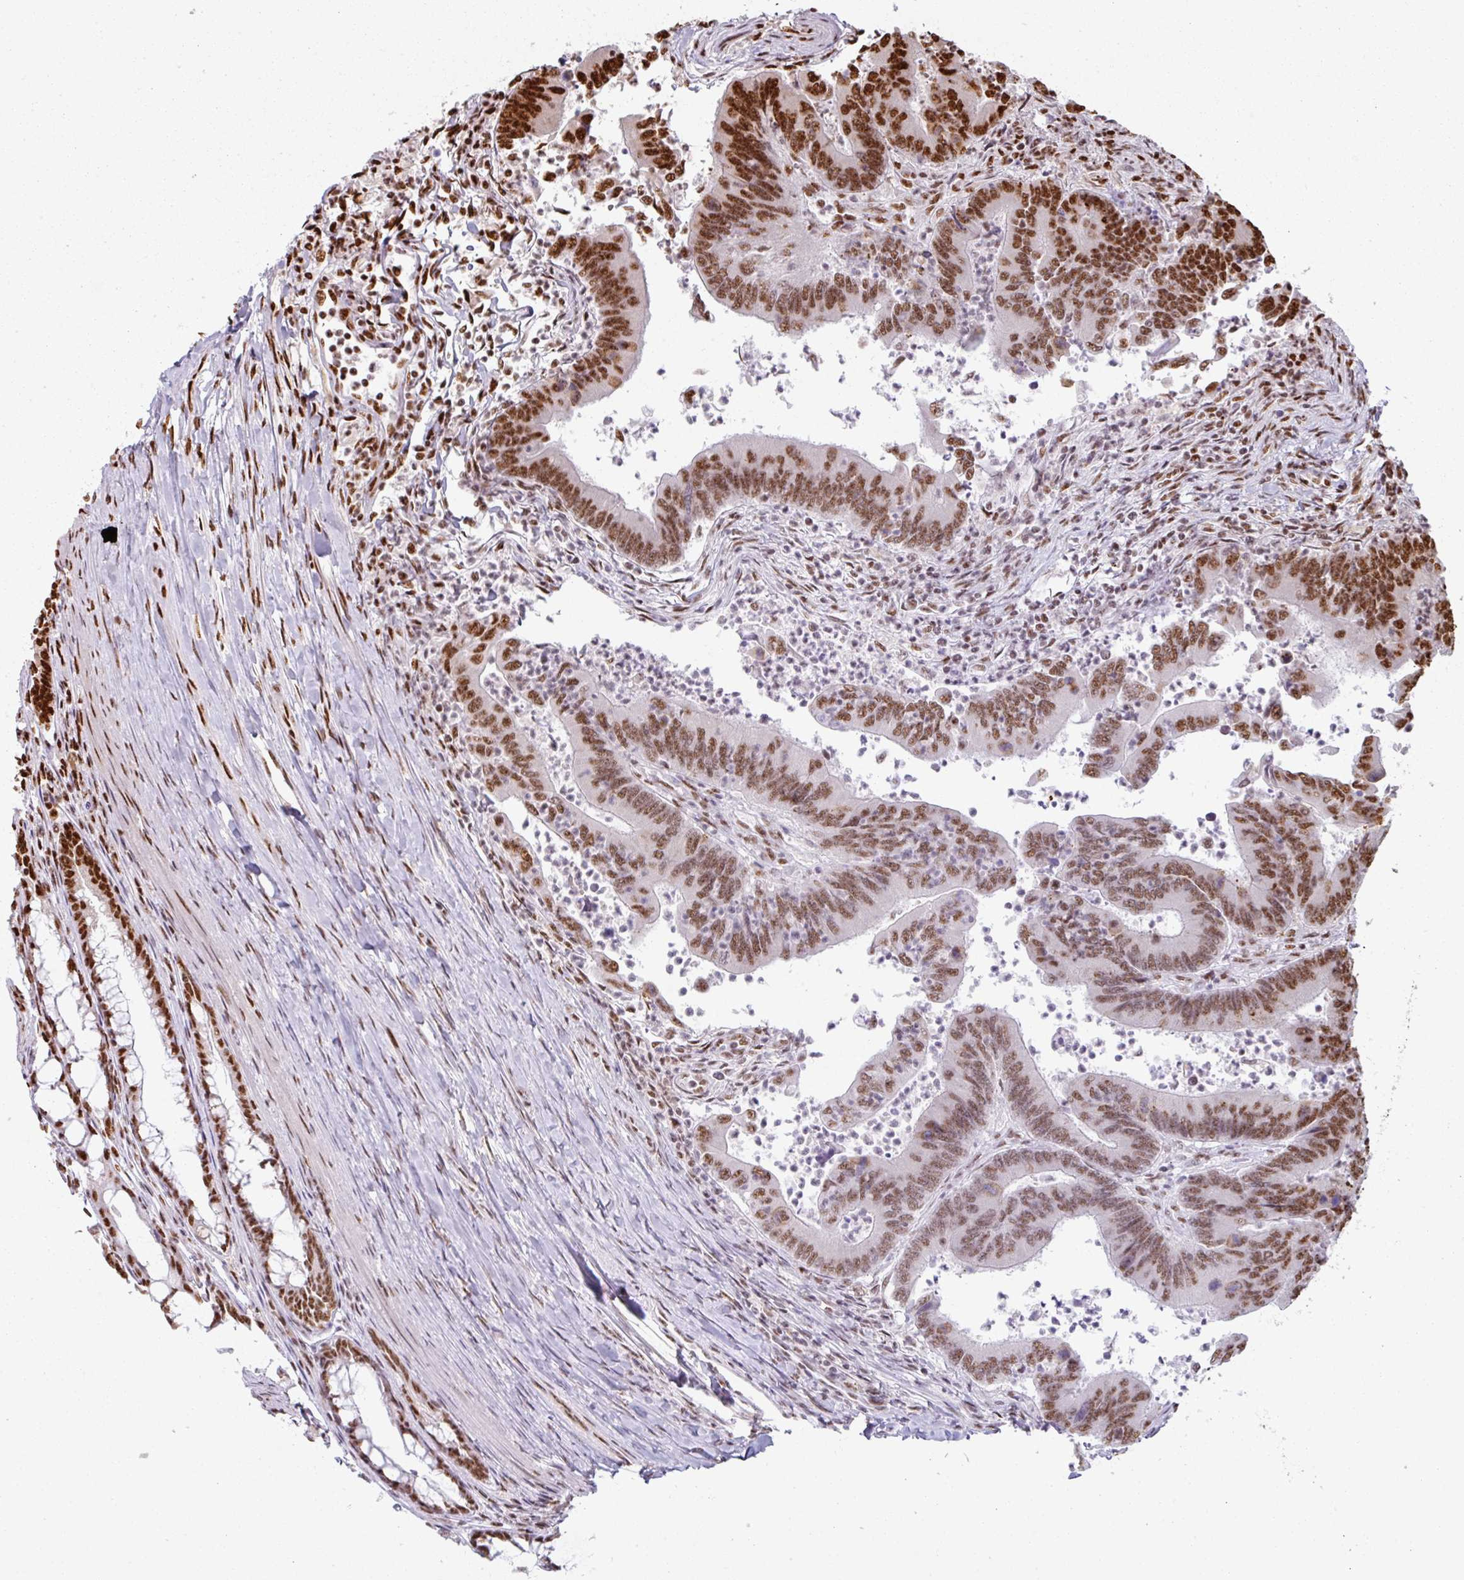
{"staining": {"intensity": "strong", "quantity": ">75%", "location": "nuclear"}, "tissue": "colorectal cancer", "cell_type": "Tumor cells", "image_type": "cancer", "snomed": [{"axis": "morphology", "description": "Adenocarcinoma, NOS"}, {"axis": "topography", "description": "Colon"}], "caption": "High-power microscopy captured an immunohistochemistry histopathology image of colorectal cancer, revealing strong nuclear expression in about >75% of tumor cells.", "gene": "SIK3", "patient": {"sex": "female", "age": 67}}